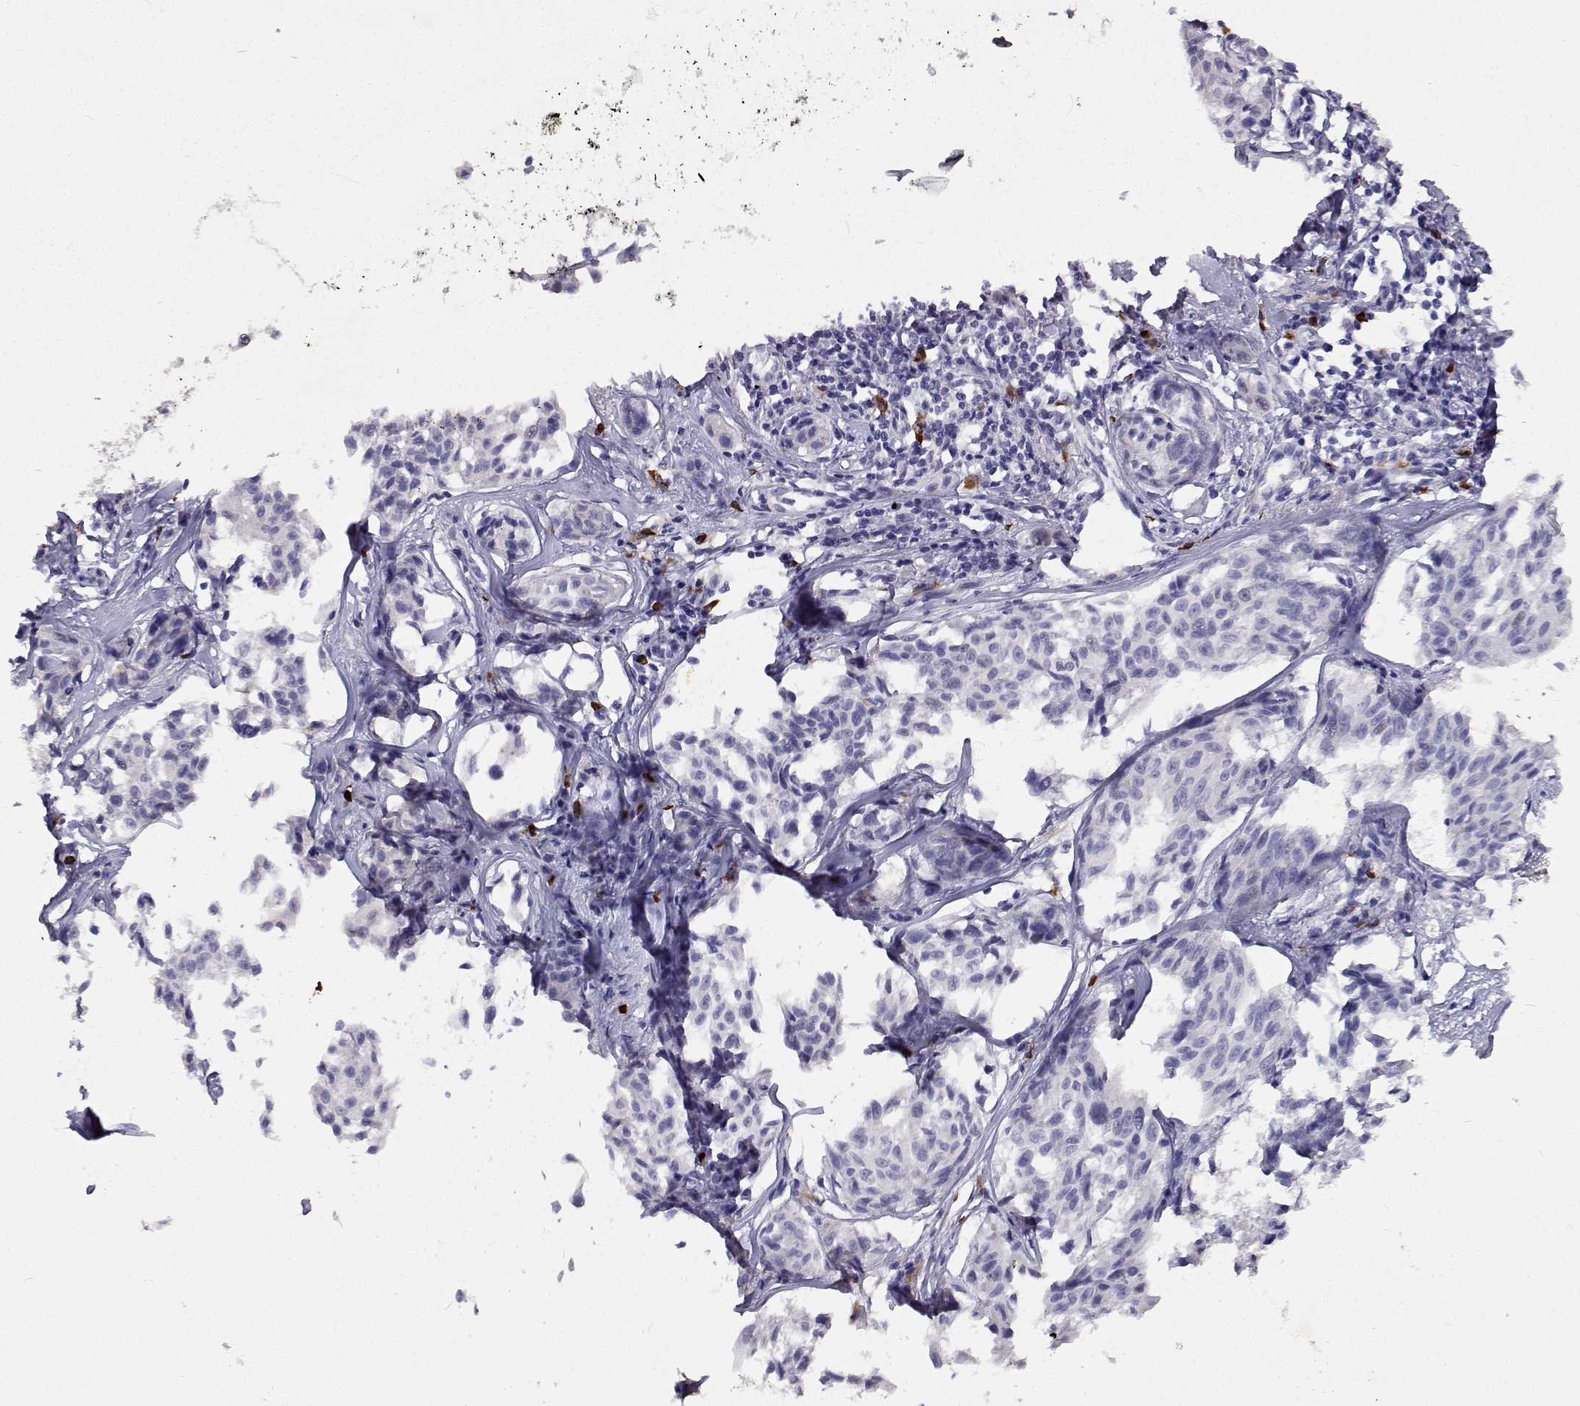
{"staining": {"intensity": "negative", "quantity": "none", "location": "none"}, "tissue": "melanoma", "cell_type": "Tumor cells", "image_type": "cancer", "snomed": [{"axis": "morphology", "description": "Malignant melanoma, NOS"}, {"axis": "topography", "description": "Skin"}], "caption": "Tumor cells show no significant staining in melanoma.", "gene": "CFAP44", "patient": {"sex": "male", "age": 51}}